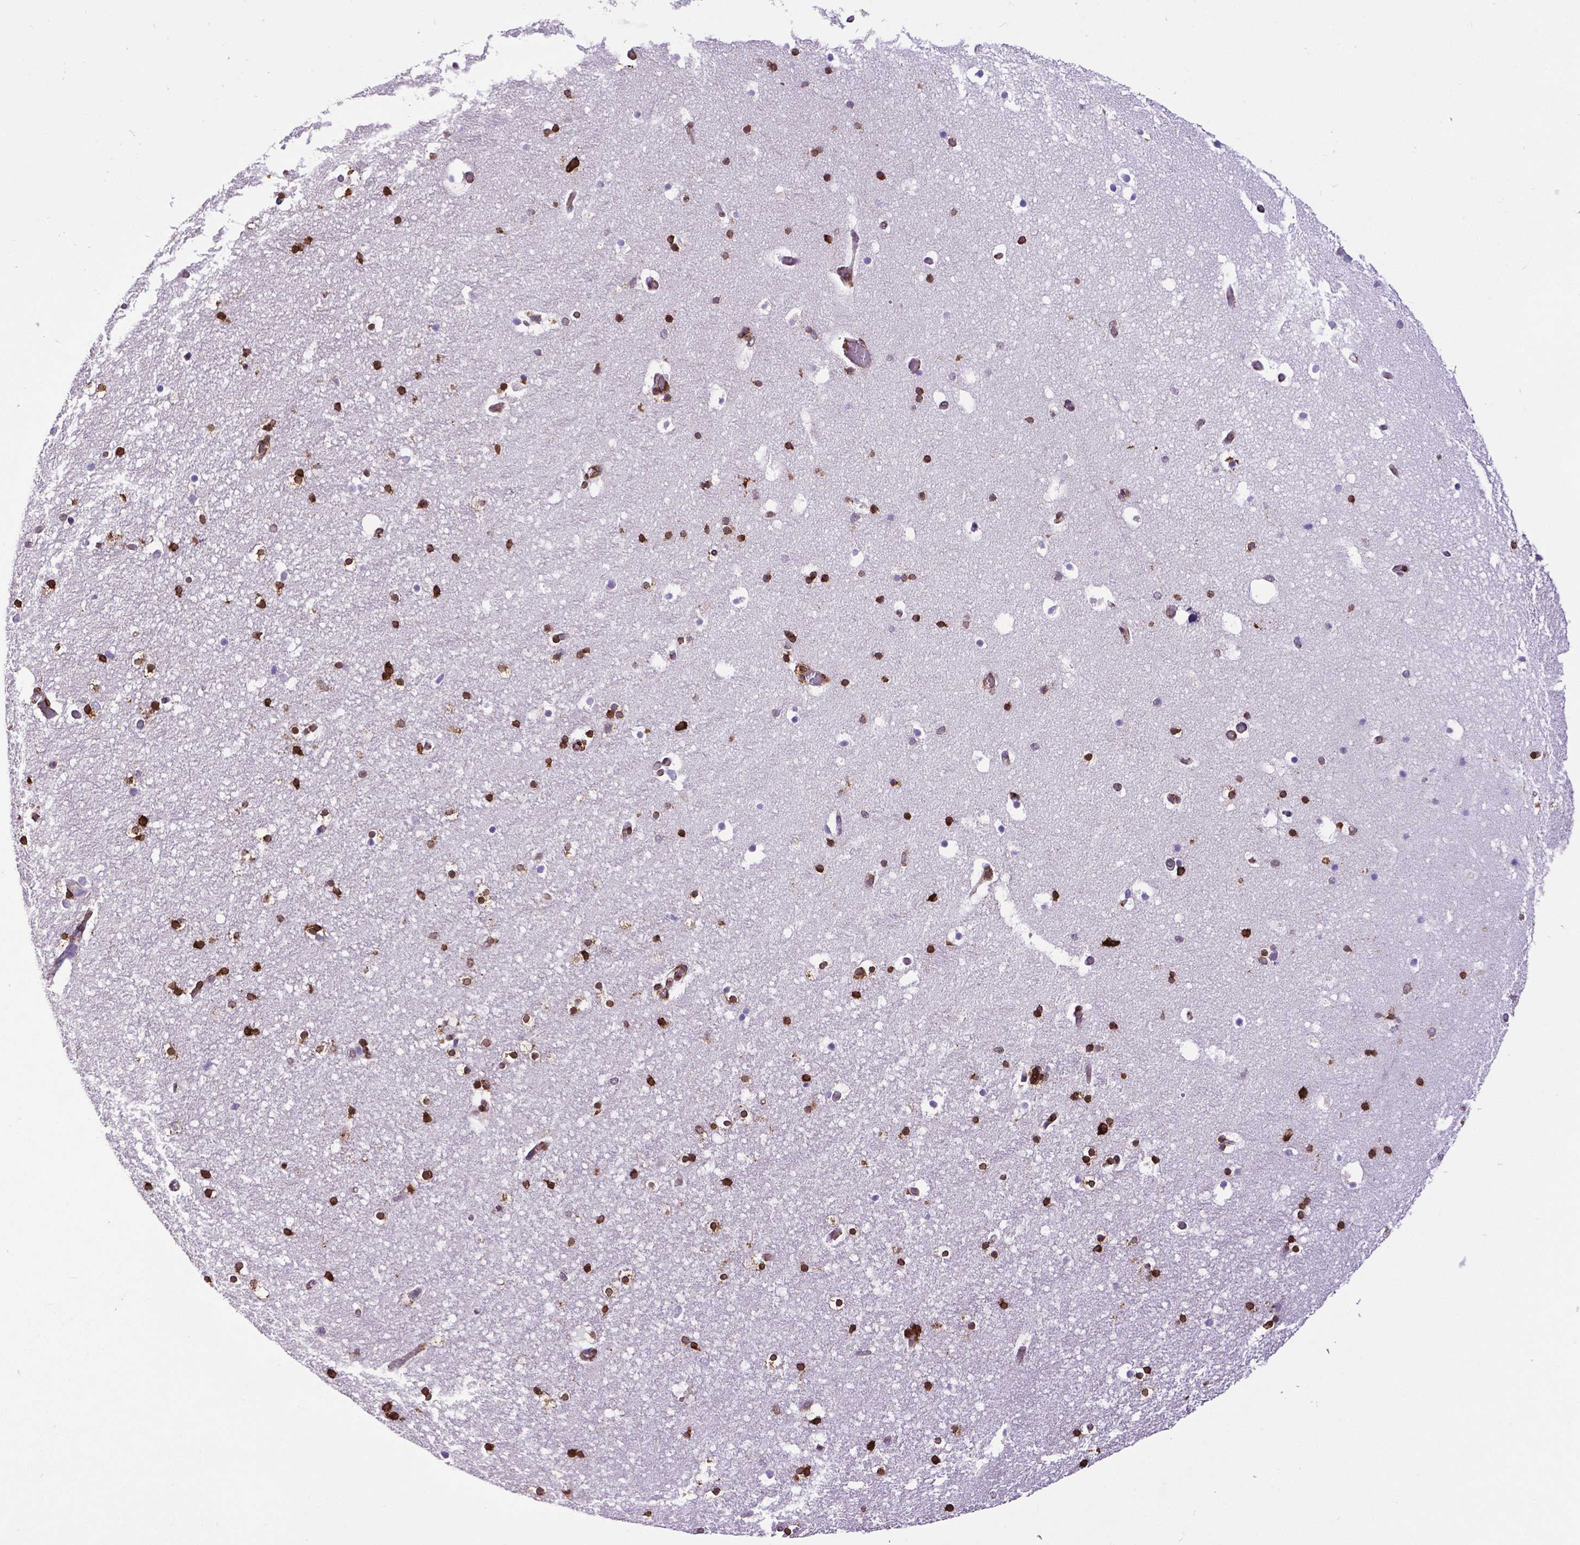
{"staining": {"intensity": "strong", "quantity": "25%-75%", "location": "cytoplasmic/membranous"}, "tissue": "hippocampus", "cell_type": "Glial cells", "image_type": "normal", "snomed": [{"axis": "morphology", "description": "Normal tissue, NOS"}, {"axis": "topography", "description": "Hippocampus"}], "caption": "Approximately 25%-75% of glial cells in benign hippocampus reveal strong cytoplasmic/membranous protein staining as visualized by brown immunohistochemical staining.", "gene": "MTDH", "patient": {"sex": "male", "age": 26}}